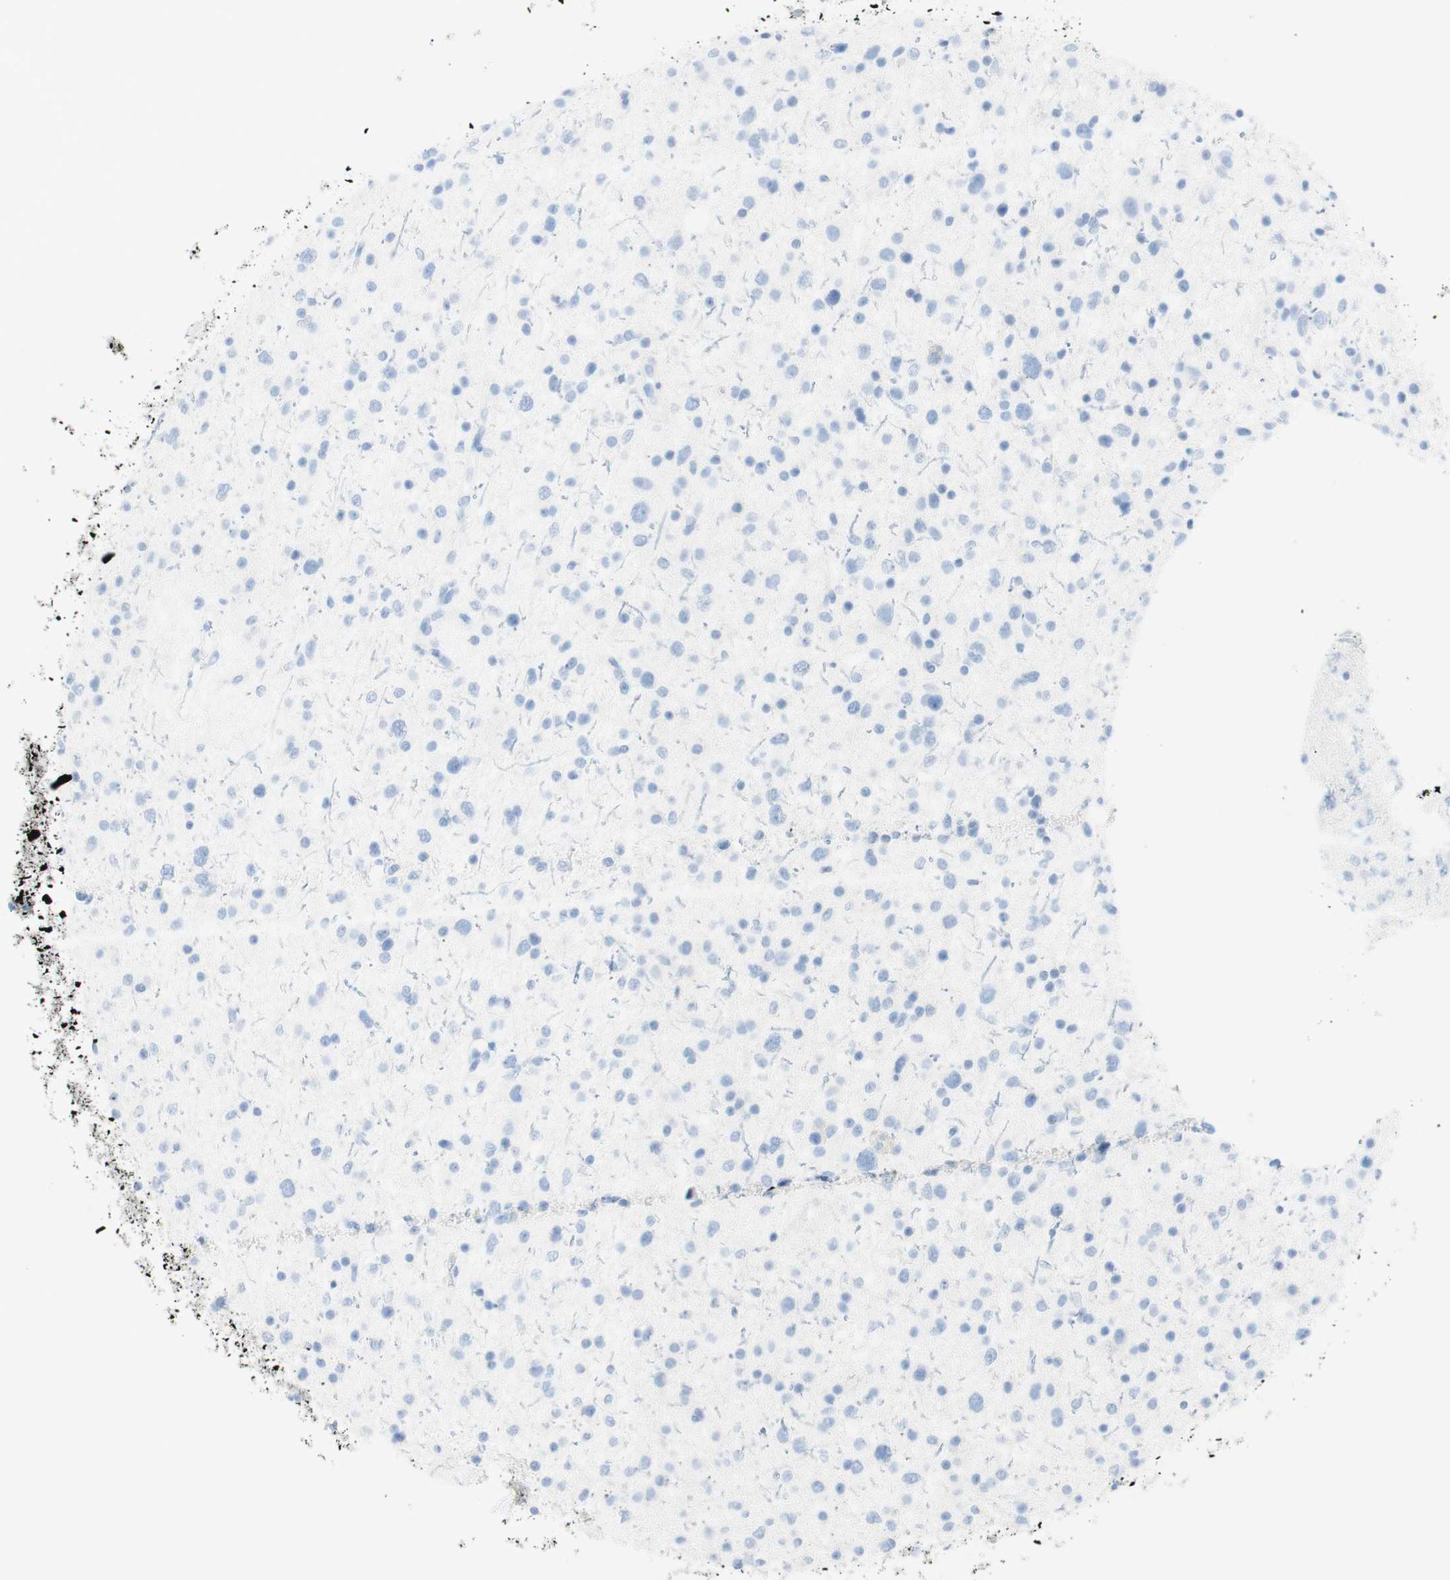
{"staining": {"intensity": "negative", "quantity": "none", "location": "none"}, "tissue": "glioma", "cell_type": "Tumor cells", "image_type": "cancer", "snomed": [{"axis": "morphology", "description": "Glioma, malignant, Low grade"}, {"axis": "topography", "description": "Brain"}], "caption": "DAB immunohistochemical staining of low-grade glioma (malignant) reveals no significant staining in tumor cells. The staining was performed using DAB (3,3'-diaminobenzidine) to visualize the protein expression in brown, while the nuclei were stained in blue with hematoxylin (Magnification: 20x).", "gene": "TPO", "patient": {"sex": "female", "age": 37}}